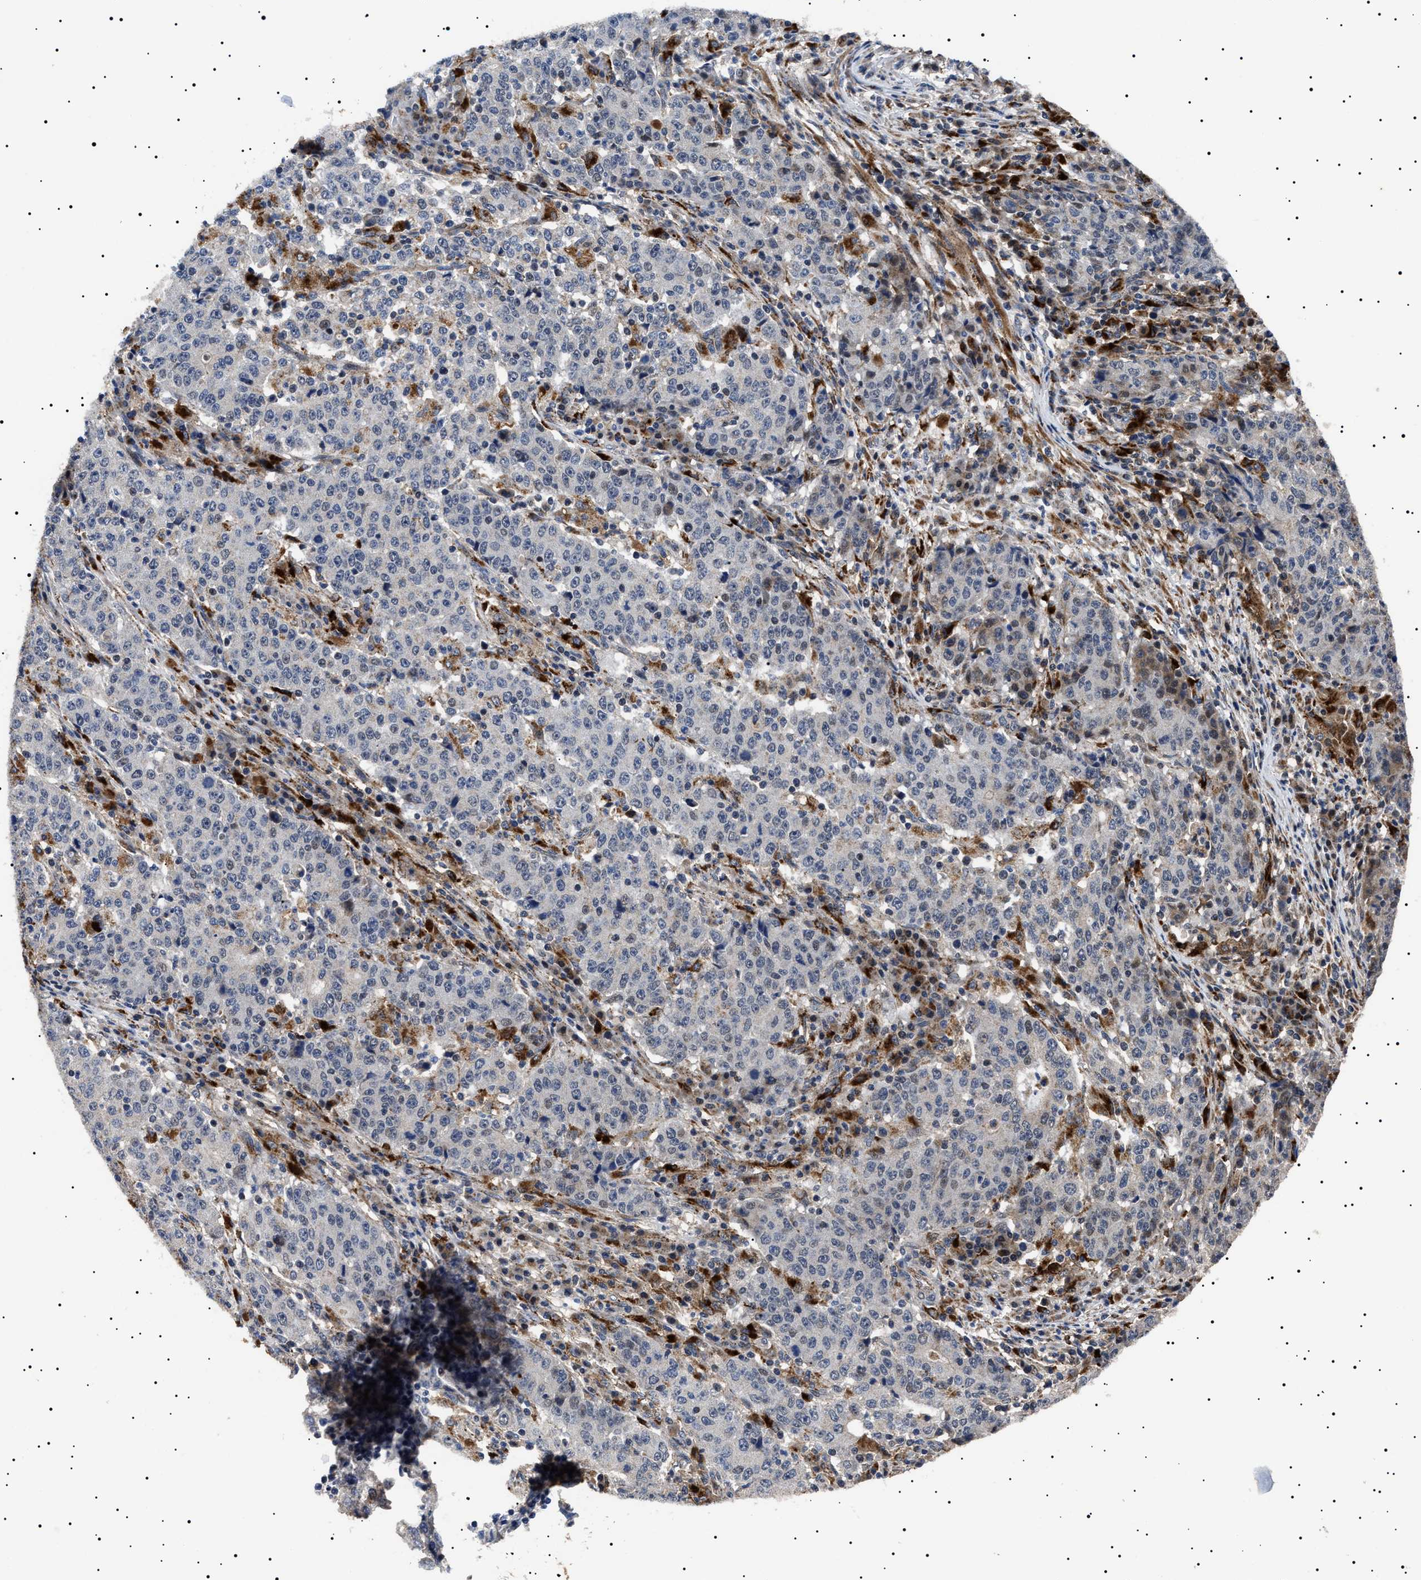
{"staining": {"intensity": "negative", "quantity": "none", "location": "none"}, "tissue": "stomach cancer", "cell_type": "Tumor cells", "image_type": "cancer", "snomed": [{"axis": "morphology", "description": "Adenocarcinoma, NOS"}, {"axis": "topography", "description": "Stomach"}], "caption": "Protein analysis of stomach cancer shows no significant staining in tumor cells.", "gene": "RAB34", "patient": {"sex": "male", "age": 59}}